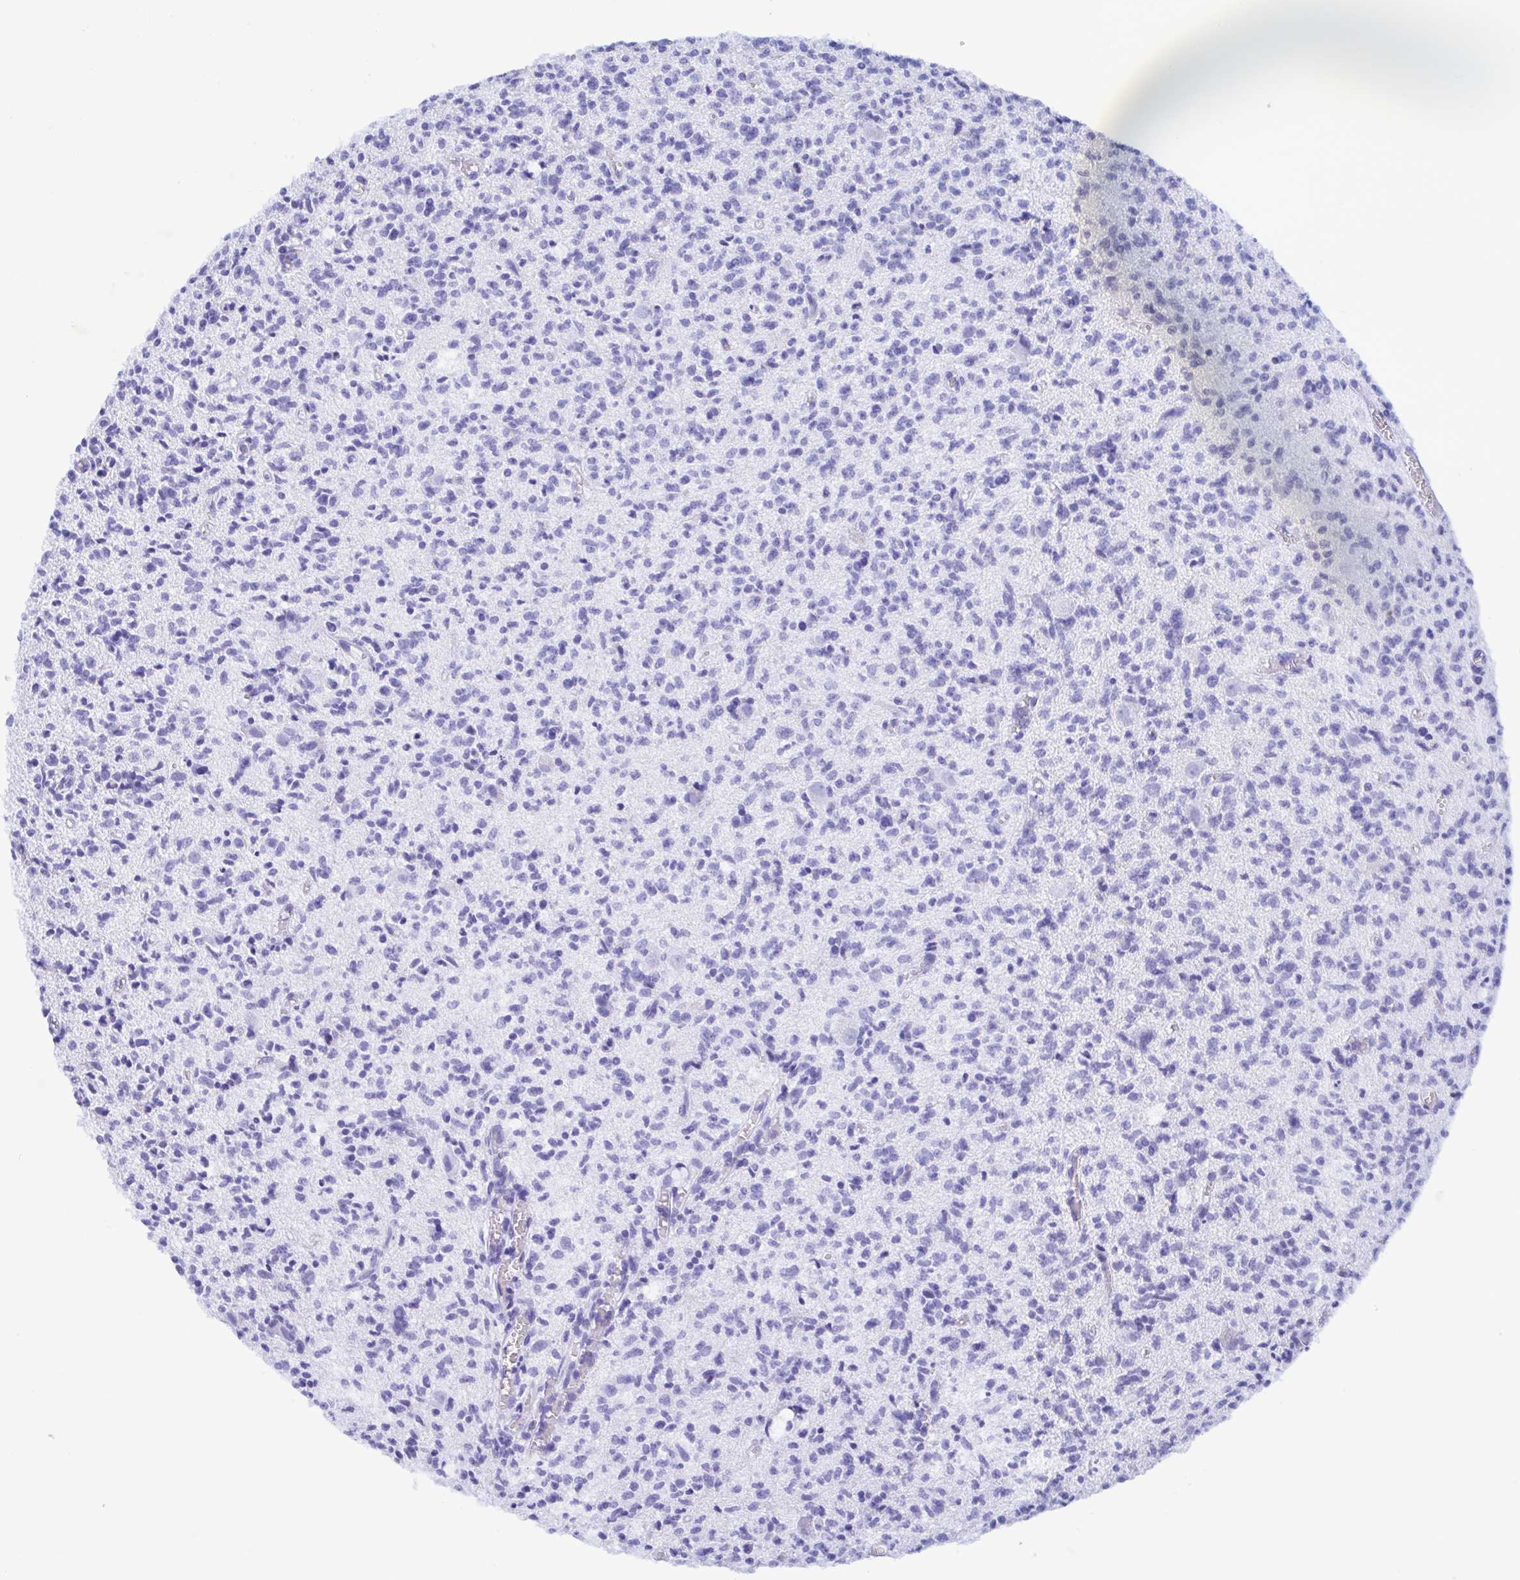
{"staining": {"intensity": "negative", "quantity": "none", "location": "none"}, "tissue": "glioma", "cell_type": "Tumor cells", "image_type": "cancer", "snomed": [{"axis": "morphology", "description": "Glioma, malignant, Low grade"}, {"axis": "topography", "description": "Brain"}], "caption": "A high-resolution micrograph shows immunohistochemistry staining of malignant low-grade glioma, which shows no significant expression in tumor cells.", "gene": "PERM1", "patient": {"sex": "male", "age": 64}}